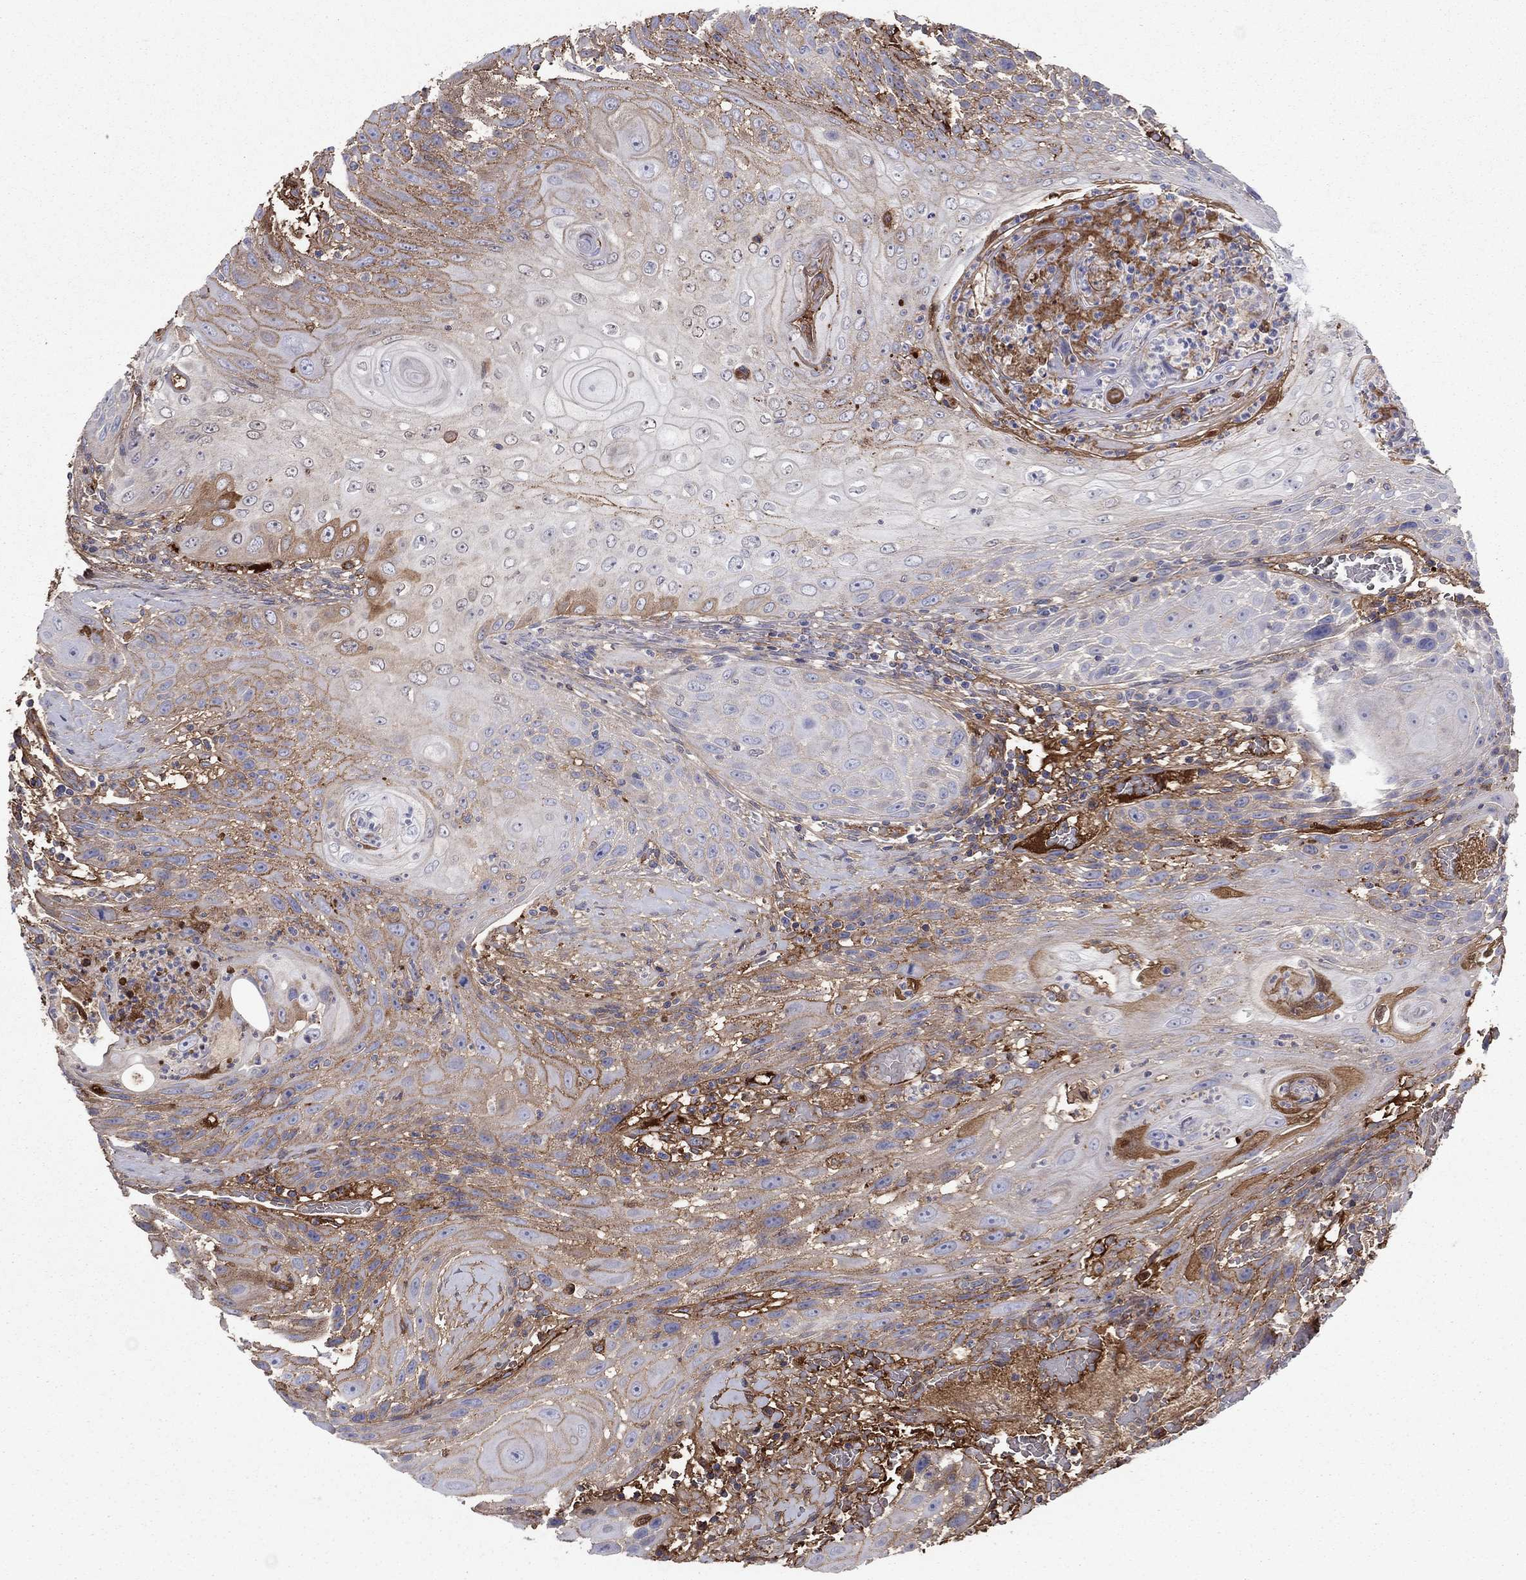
{"staining": {"intensity": "moderate", "quantity": "25%-75%", "location": "cytoplasmic/membranous"}, "tissue": "head and neck cancer", "cell_type": "Tumor cells", "image_type": "cancer", "snomed": [{"axis": "morphology", "description": "Squamous cell carcinoma, NOS"}, {"axis": "topography", "description": "Head-Neck"}], "caption": "Moderate cytoplasmic/membranous positivity is identified in approximately 25%-75% of tumor cells in squamous cell carcinoma (head and neck). Ihc stains the protein of interest in brown and the nuclei are stained blue.", "gene": "HPX", "patient": {"sex": "male", "age": 69}}